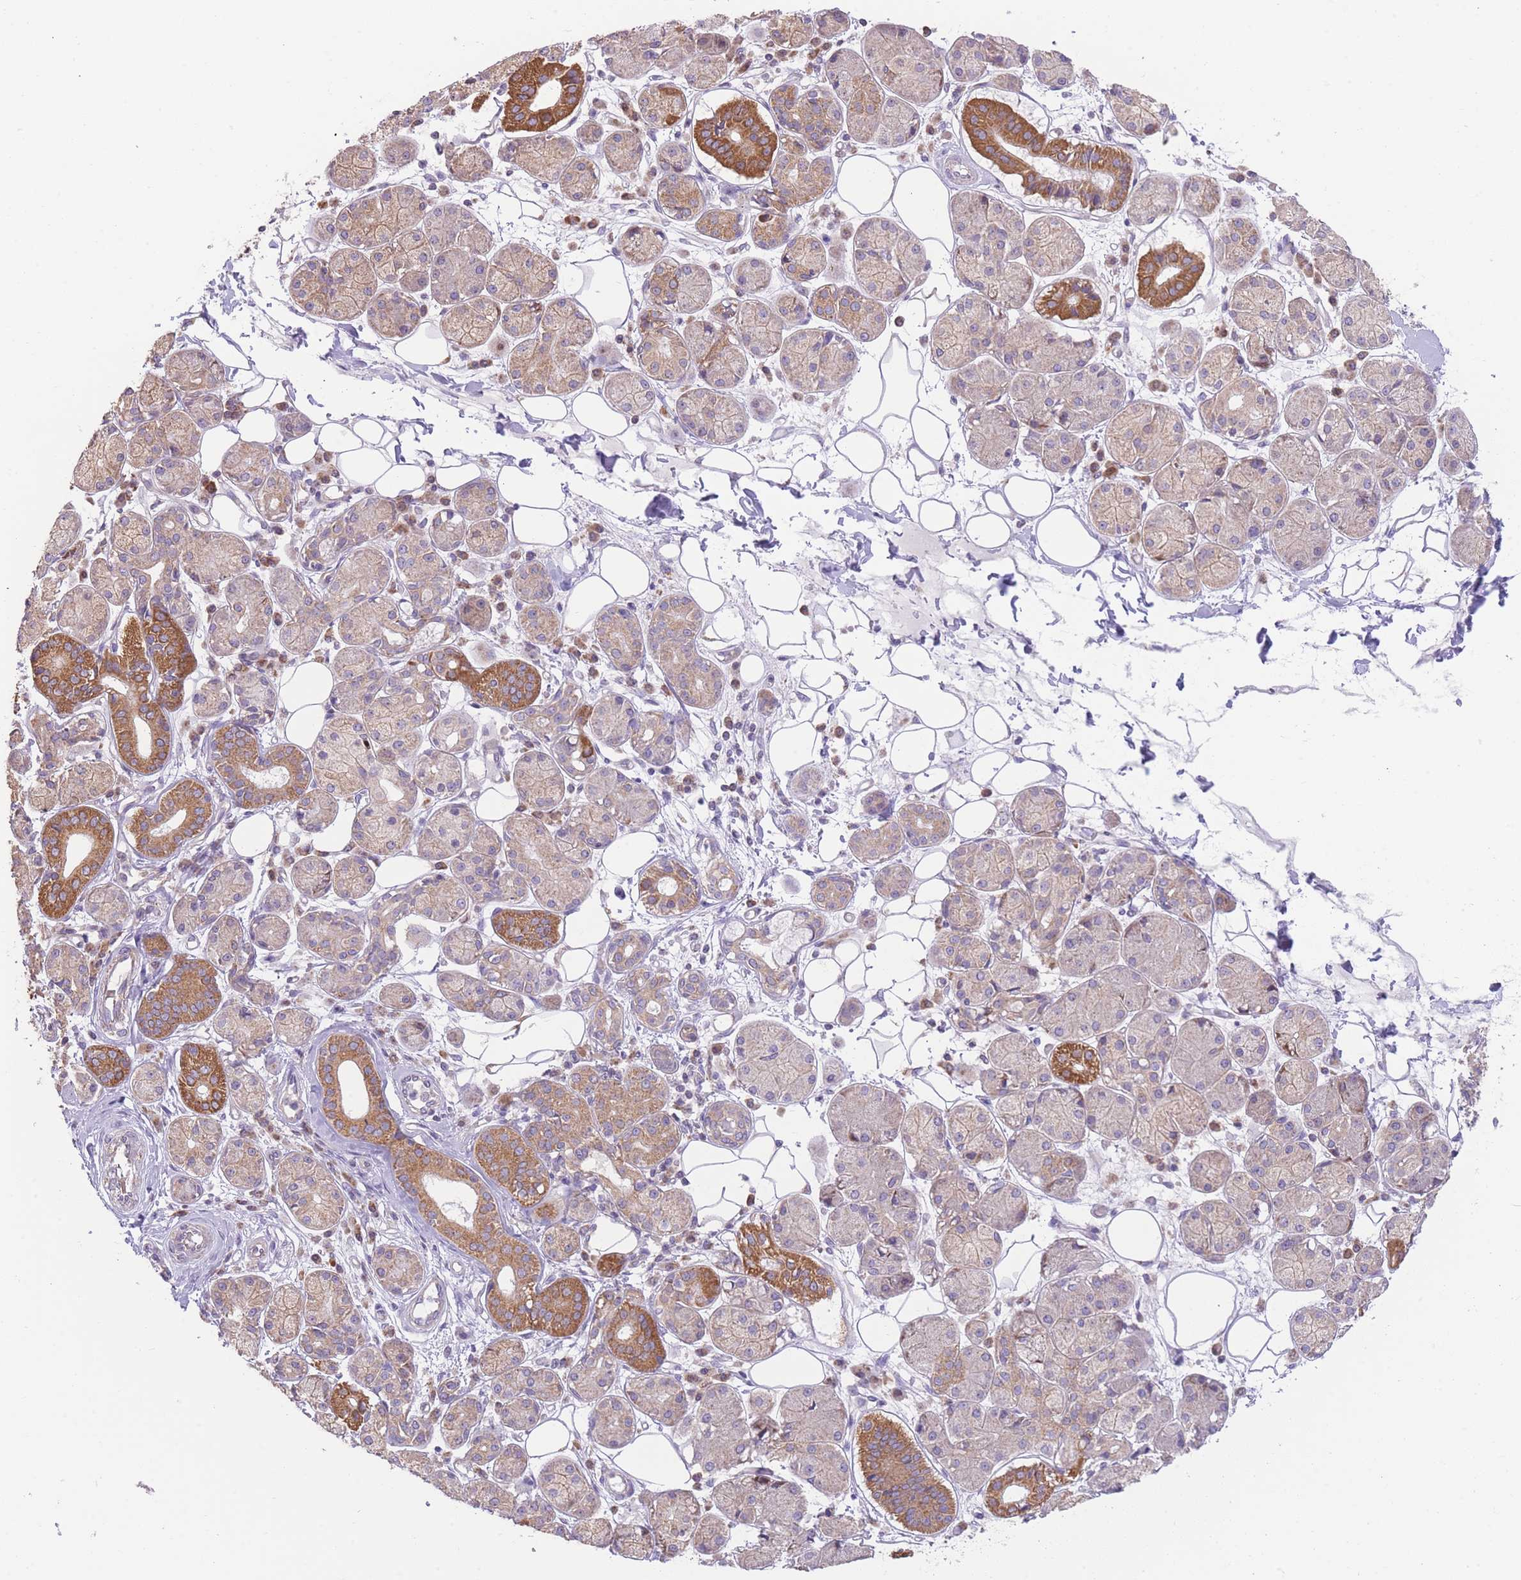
{"staining": {"intensity": "moderate", "quantity": "25%-75%", "location": "cytoplasmic/membranous"}, "tissue": "salivary gland", "cell_type": "Glandular cells", "image_type": "normal", "snomed": [{"axis": "morphology", "description": "Squamous cell carcinoma, NOS"}, {"axis": "topography", "description": "Skin"}, {"axis": "topography", "description": "Head-Neck"}], "caption": "Salivary gland stained with immunohistochemistry (IHC) shows moderate cytoplasmic/membranous staining in approximately 25%-75% of glandular cells. (Brightfield microscopy of DAB IHC at high magnification).", "gene": "BOLA2B", "patient": {"sex": "male", "age": 80}}